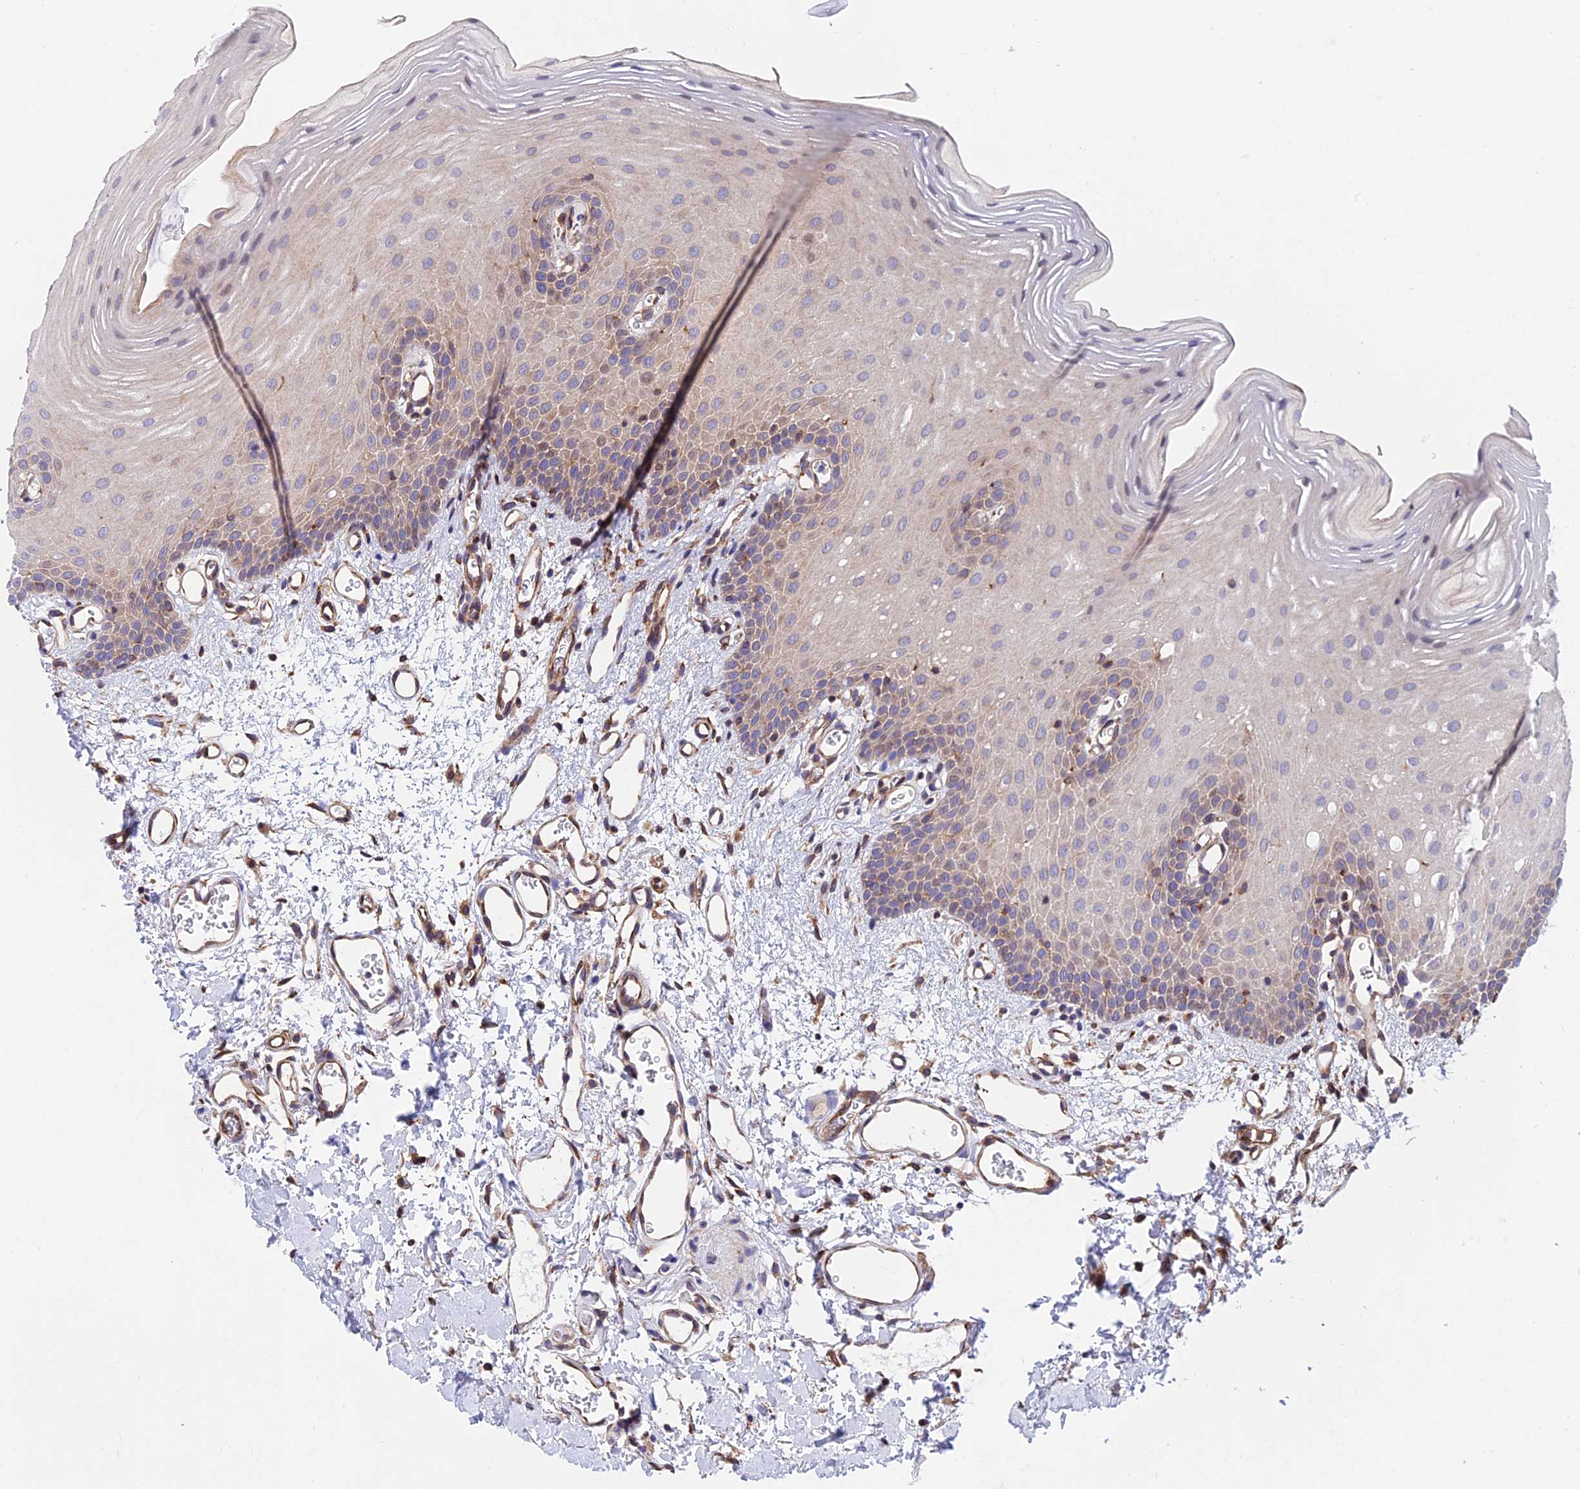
{"staining": {"intensity": "weak", "quantity": "25%-75%", "location": "cytoplasmic/membranous"}, "tissue": "oral mucosa", "cell_type": "Squamous epithelial cells", "image_type": "normal", "snomed": [{"axis": "morphology", "description": "Normal tissue, NOS"}, {"axis": "topography", "description": "Oral tissue"}], "caption": "Immunohistochemical staining of benign human oral mucosa exhibits weak cytoplasmic/membranous protein positivity in about 25%-75% of squamous epithelial cells.", "gene": "EXOC3L4", "patient": {"sex": "female", "age": 70}}